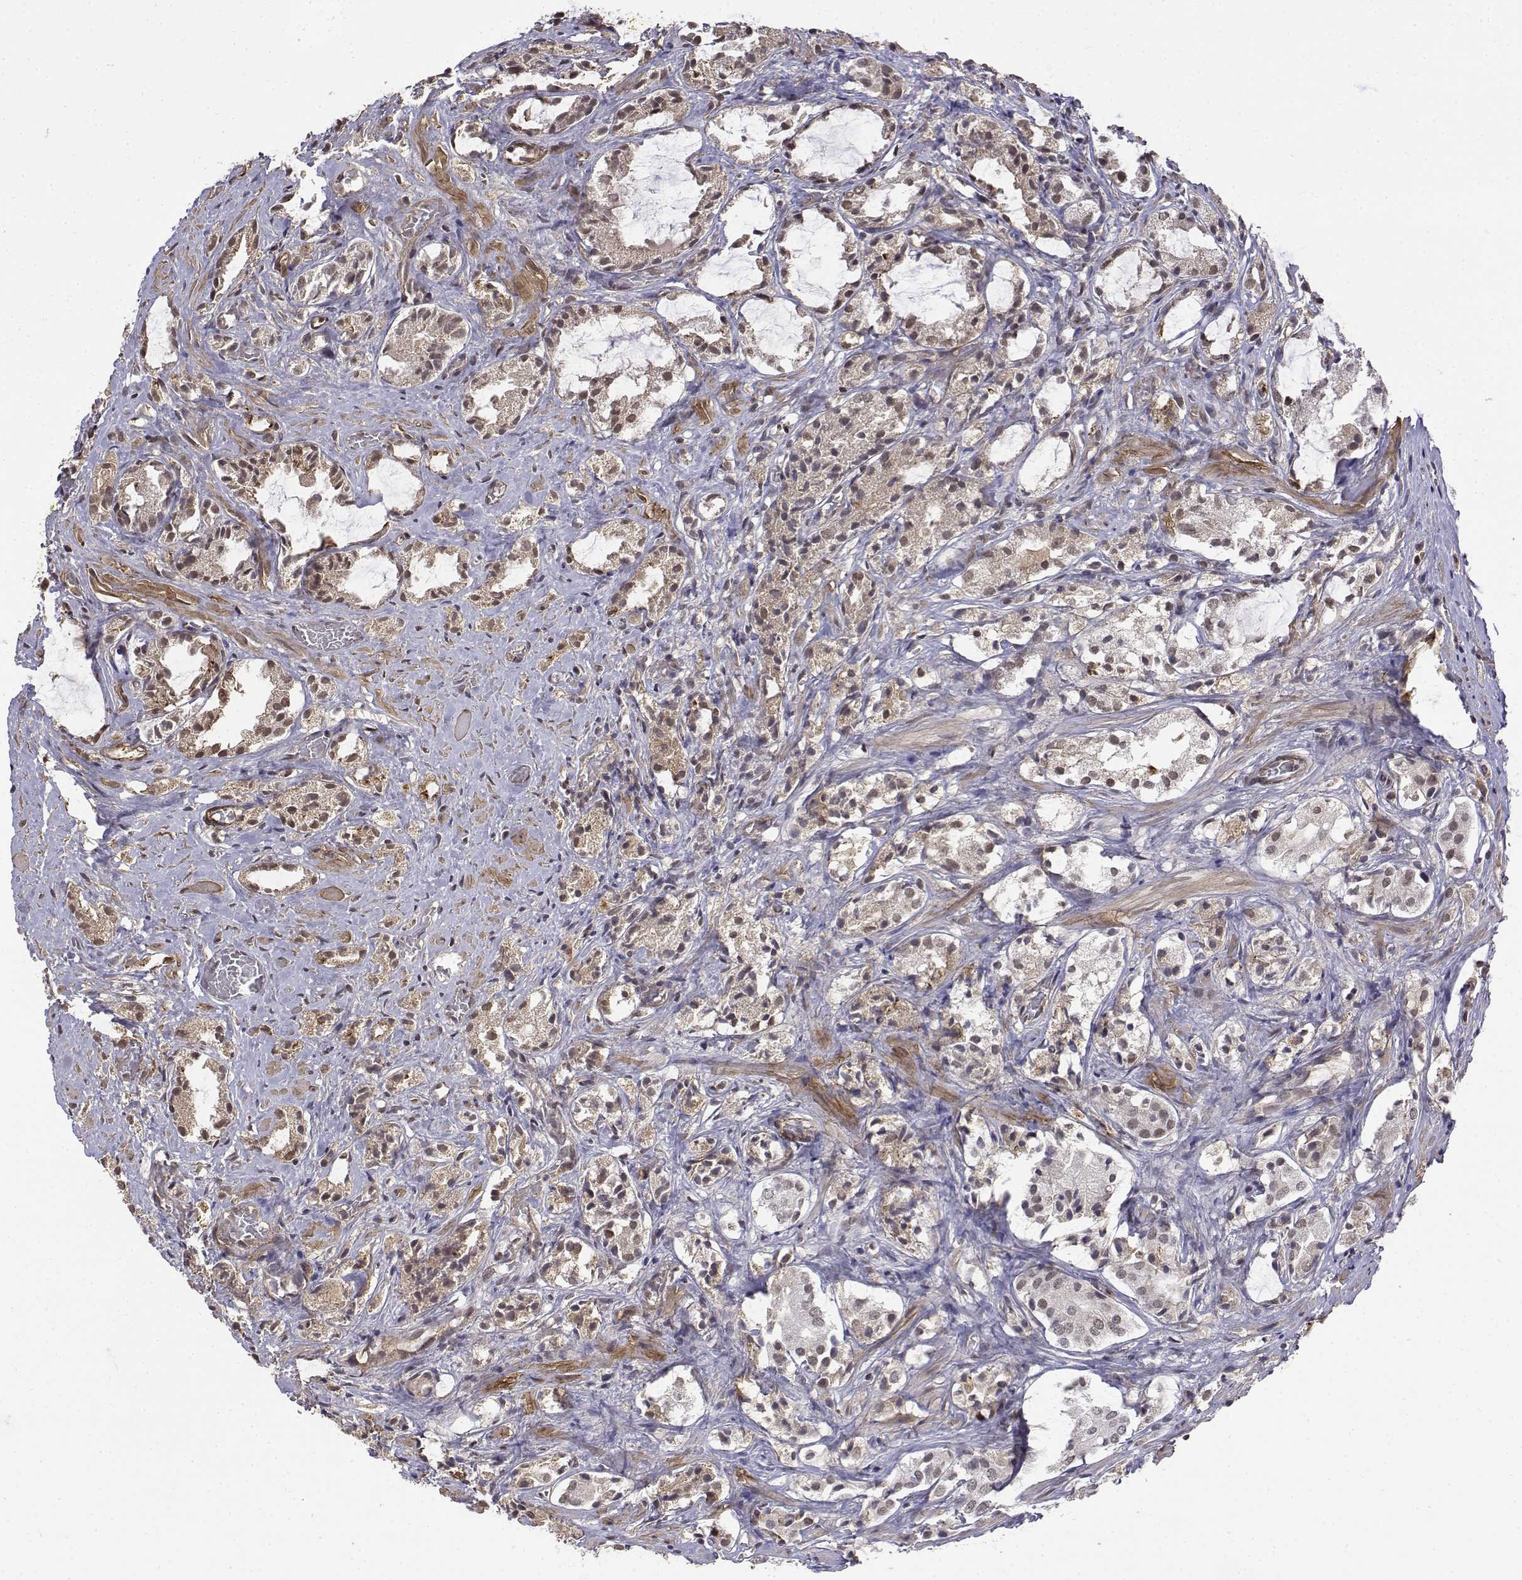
{"staining": {"intensity": "moderate", "quantity": "25%-75%", "location": "nuclear"}, "tissue": "prostate cancer", "cell_type": "Tumor cells", "image_type": "cancer", "snomed": [{"axis": "morphology", "description": "Adenocarcinoma, NOS"}, {"axis": "topography", "description": "Prostate"}], "caption": "Prostate cancer (adenocarcinoma) stained for a protein (brown) exhibits moderate nuclear positive staining in about 25%-75% of tumor cells.", "gene": "ITGA7", "patient": {"sex": "male", "age": 66}}